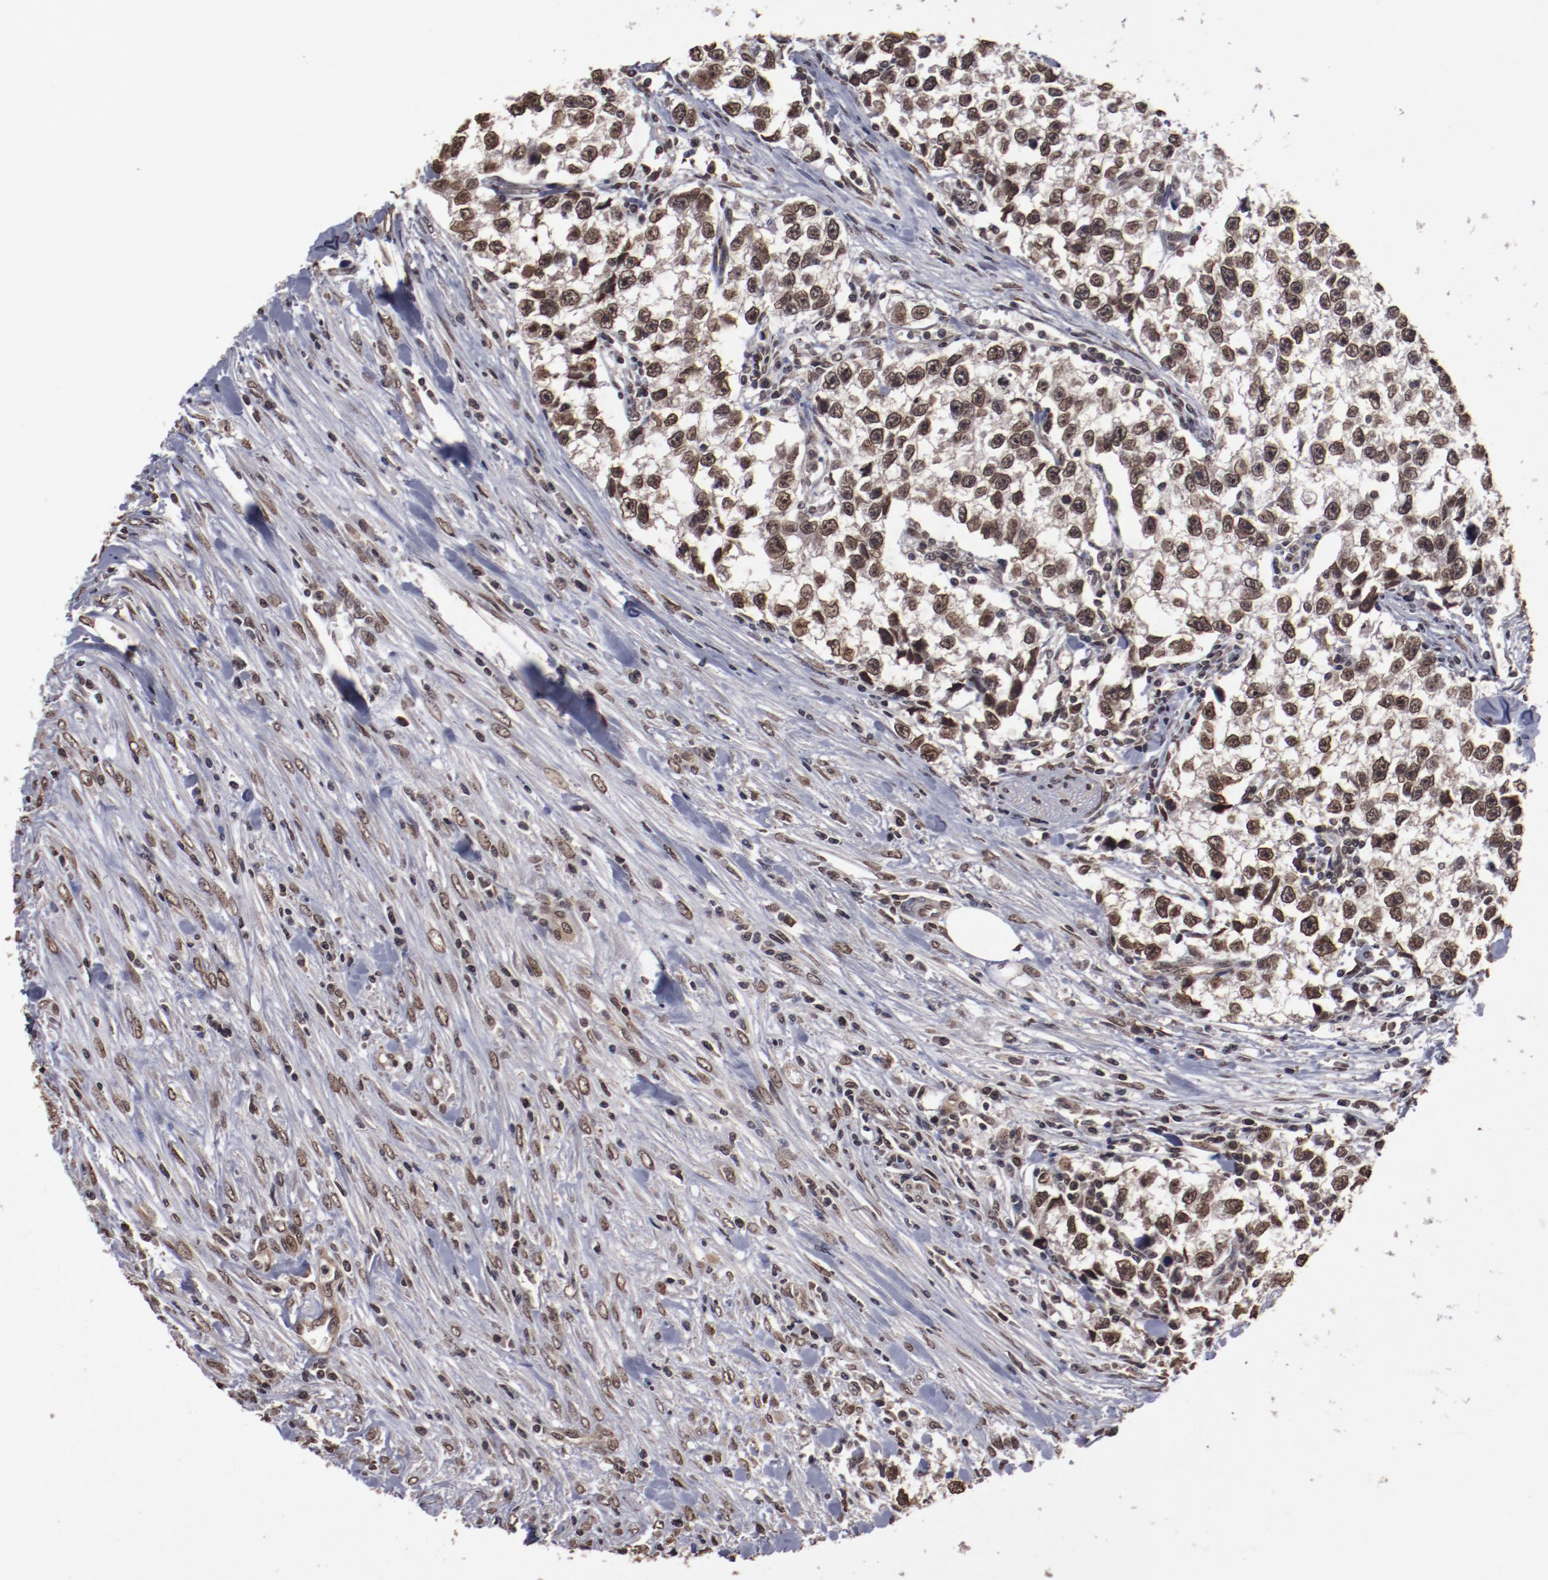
{"staining": {"intensity": "moderate", "quantity": ">75%", "location": "nuclear"}, "tissue": "testis cancer", "cell_type": "Tumor cells", "image_type": "cancer", "snomed": [{"axis": "morphology", "description": "Seminoma, NOS"}, {"axis": "morphology", "description": "Carcinoma, Embryonal, NOS"}, {"axis": "topography", "description": "Testis"}], "caption": "Testis cancer (seminoma) stained with DAB (3,3'-diaminobenzidine) IHC reveals medium levels of moderate nuclear expression in approximately >75% of tumor cells. The staining is performed using DAB brown chromogen to label protein expression. The nuclei are counter-stained blue using hematoxylin.", "gene": "AKT1", "patient": {"sex": "male", "age": 30}}